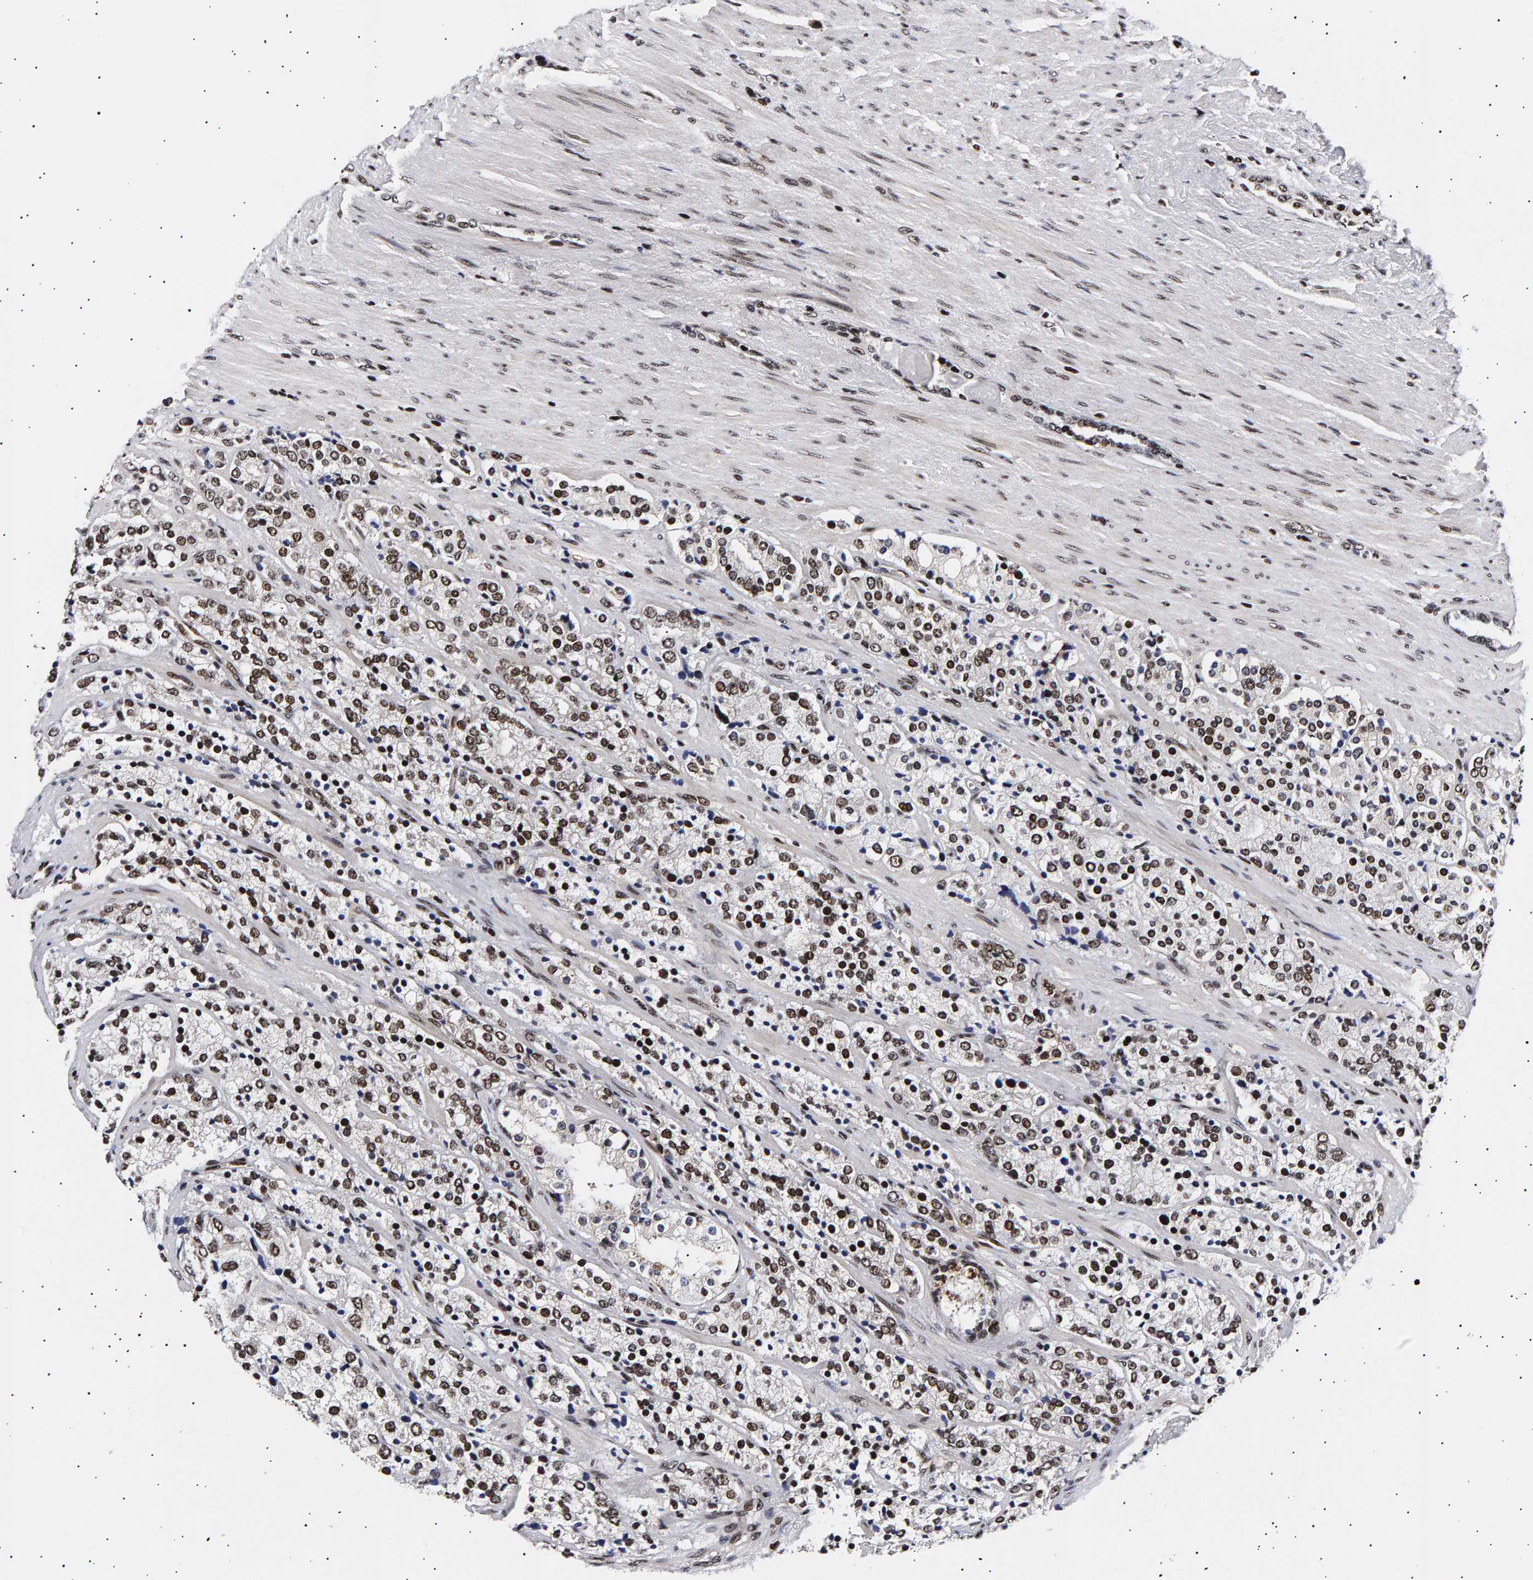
{"staining": {"intensity": "strong", "quantity": ">75%", "location": "nuclear"}, "tissue": "prostate cancer", "cell_type": "Tumor cells", "image_type": "cancer", "snomed": [{"axis": "morphology", "description": "Adenocarcinoma, High grade"}, {"axis": "topography", "description": "Prostate"}], "caption": "Strong nuclear positivity is seen in approximately >75% of tumor cells in prostate cancer (high-grade adenocarcinoma).", "gene": "ANKRD40", "patient": {"sex": "male", "age": 71}}